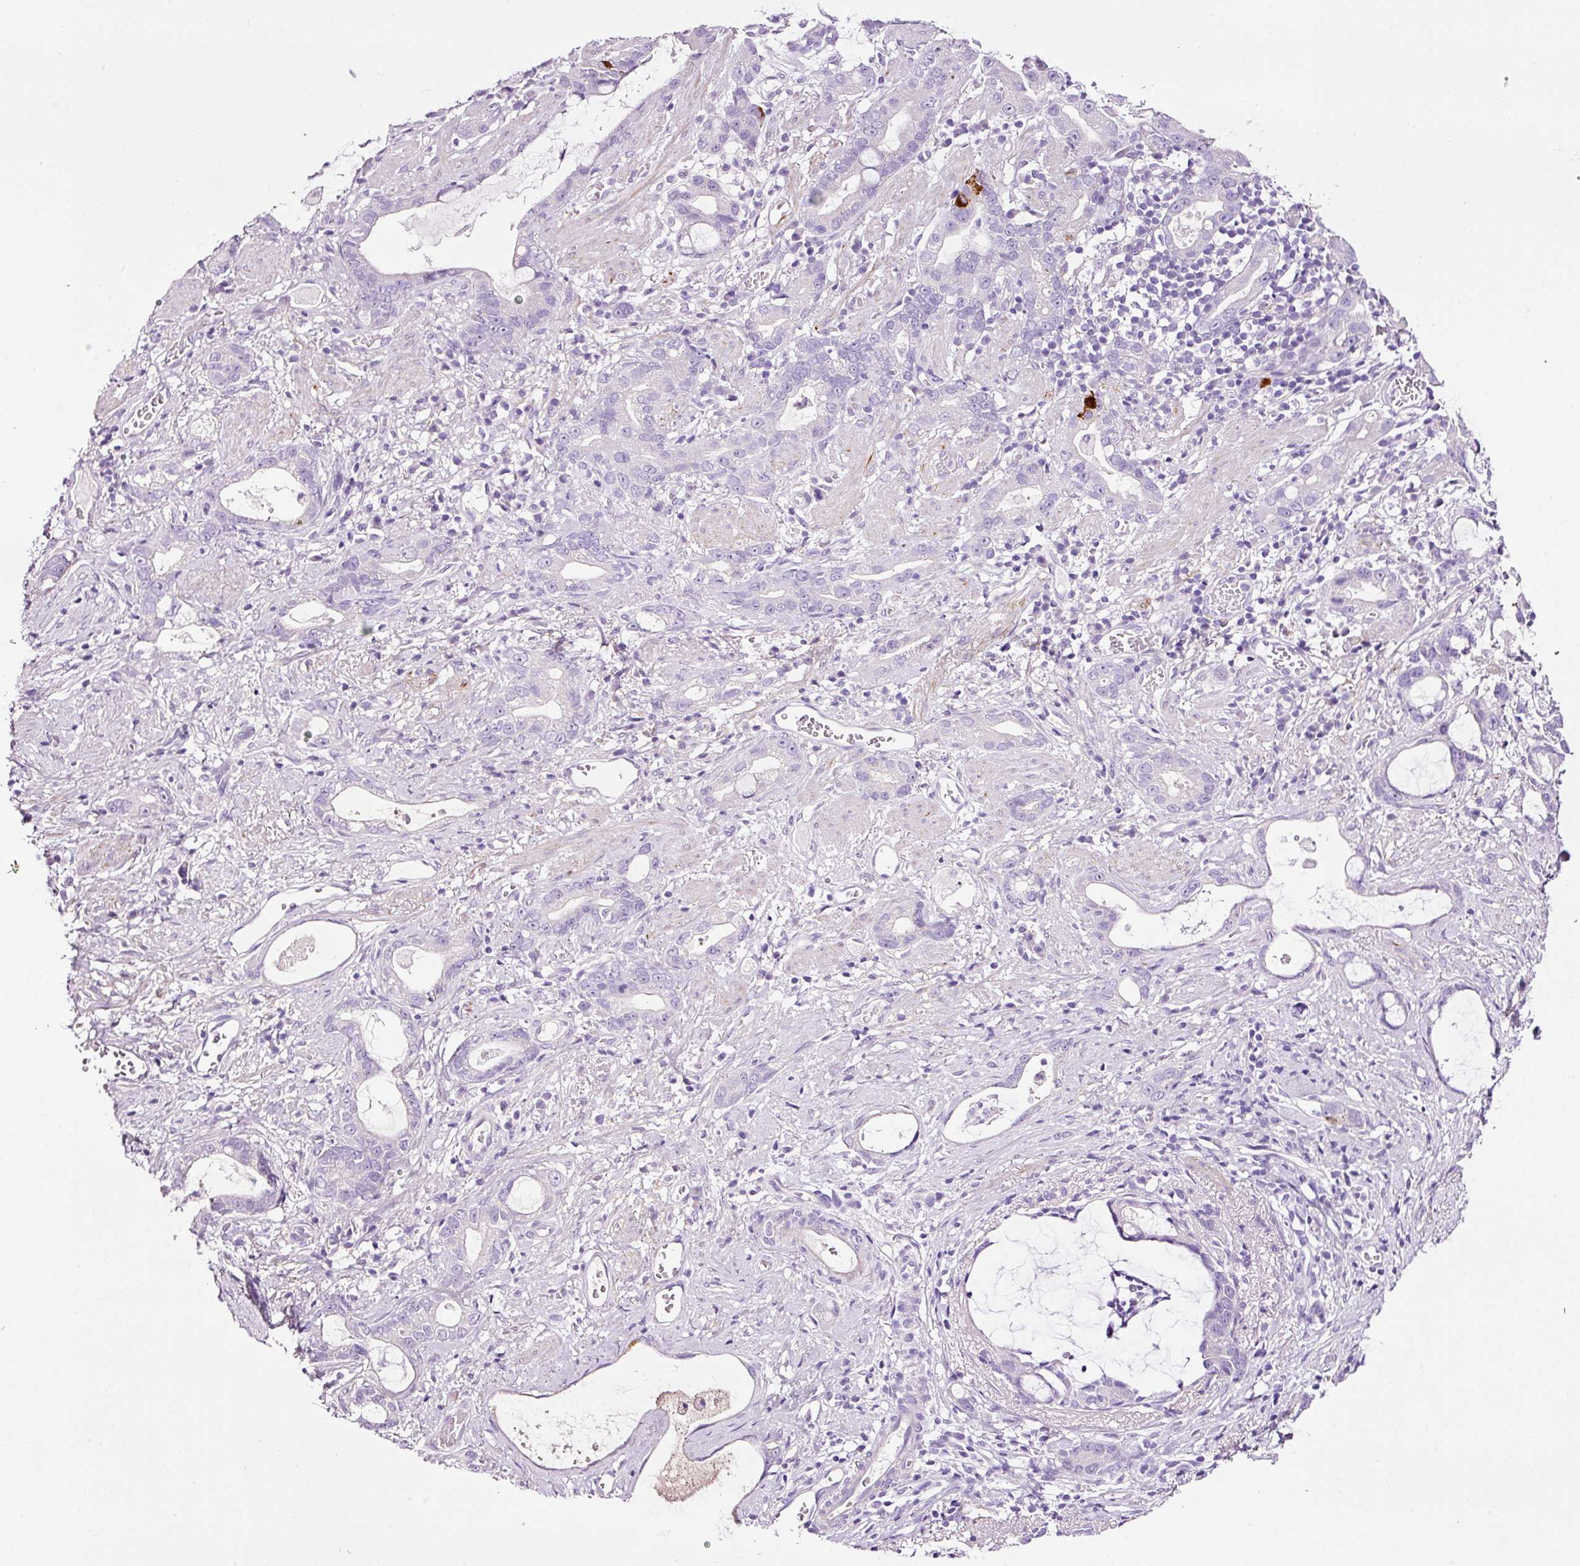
{"staining": {"intensity": "negative", "quantity": "none", "location": "none"}, "tissue": "stomach cancer", "cell_type": "Tumor cells", "image_type": "cancer", "snomed": [{"axis": "morphology", "description": "Adenocarcinoma, NOS"}, {"axis": "topography", "description": "Stomach"}], "caption": "DAB immunohistochemical staining of human stomach cancer demonstrates no significant positivity in tumor cells. The staining is performed using DAB (3,3'-diaminobenzidine) brown chromogen with nuclei counter-stained in using hematoxylin.", "gene": "PAM", "patient": {"sex": "male", "age": 55}}